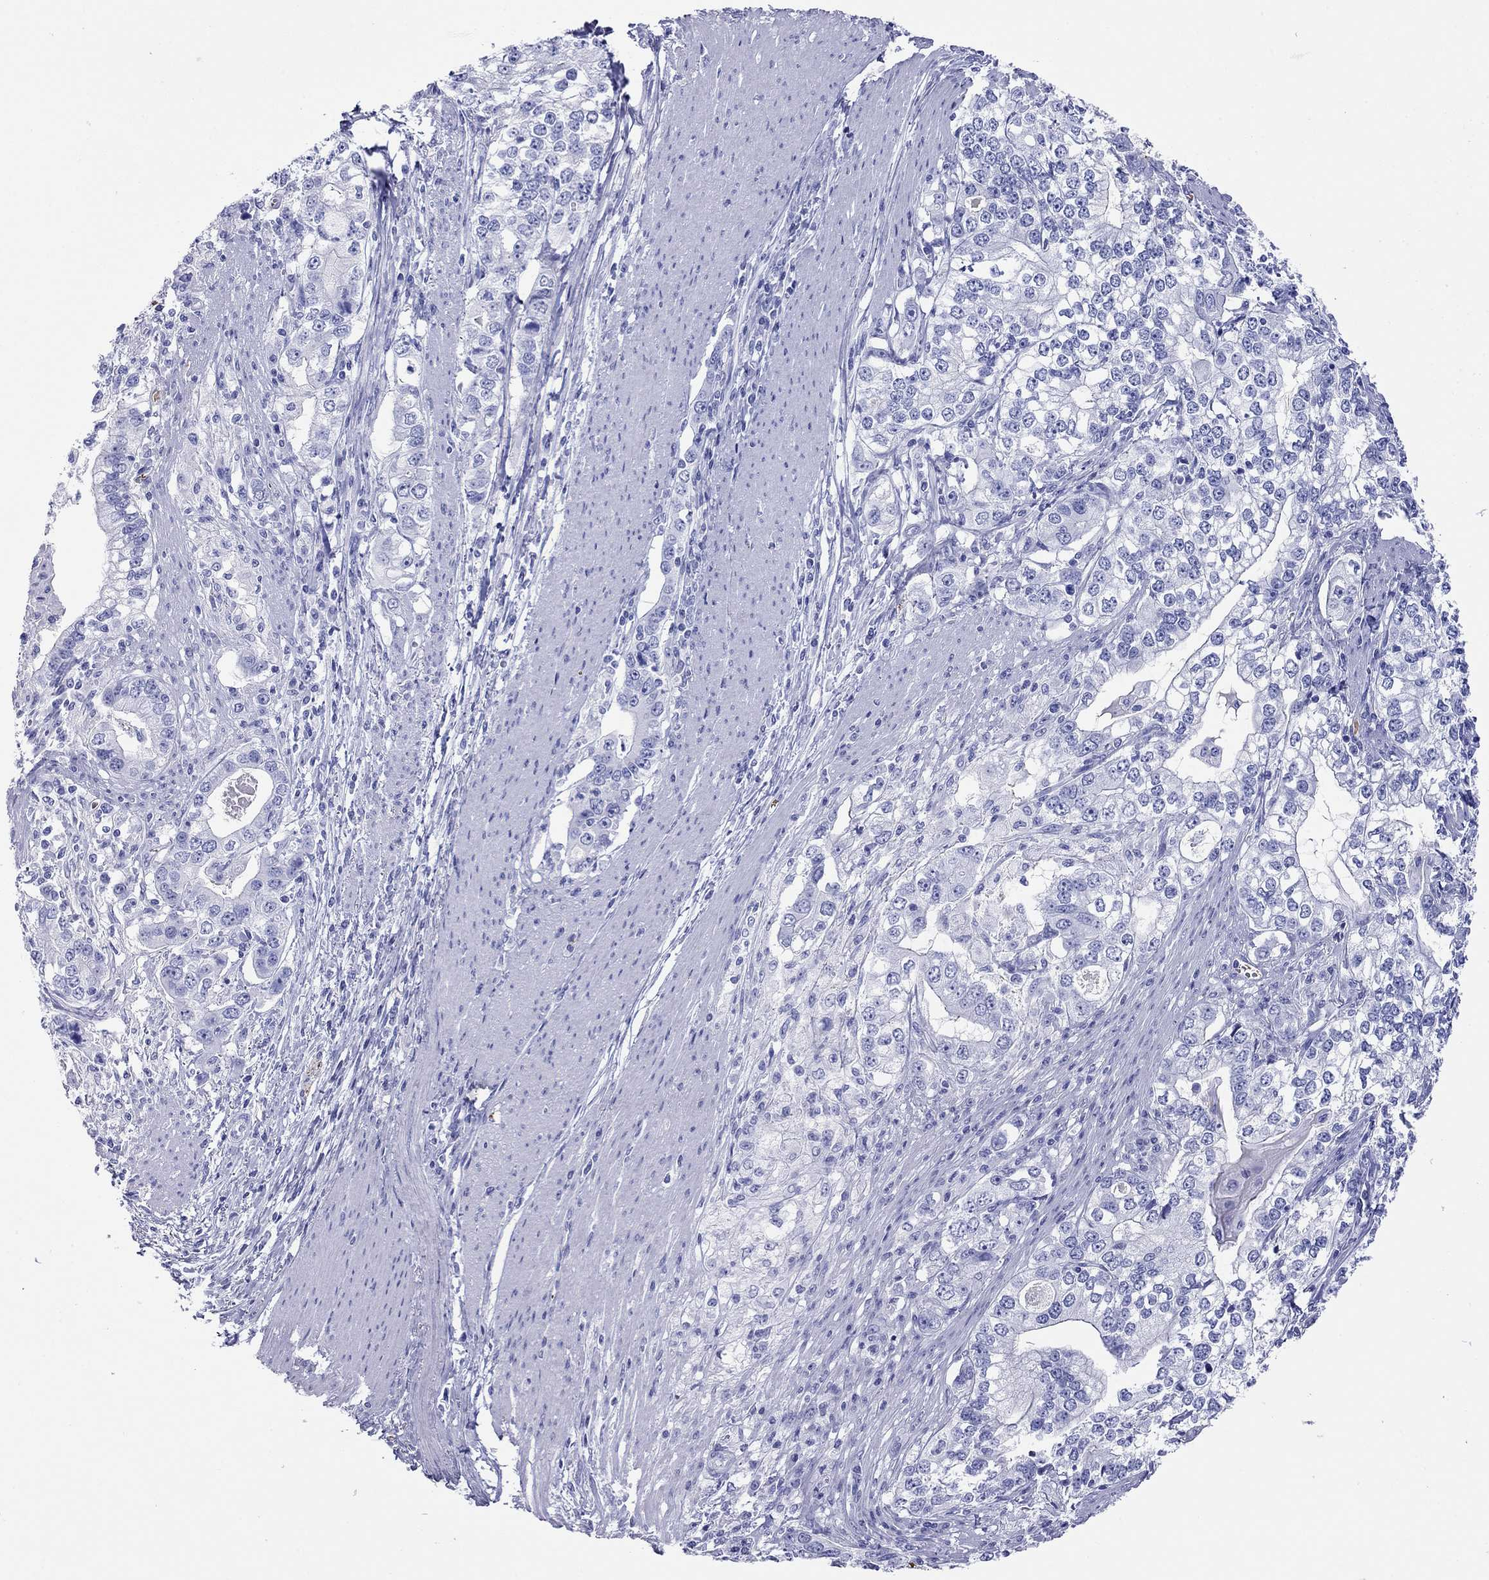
{"staining": {"intensity": "negative", "quantity": "none", "location": "none"}, "tissue": "stomach cancer", "cell_type": "Tumor cells", "image_type": "cancer", "snomed": [{"axis": "morphology", "description": "Adenocarcinoma, NOS"}, {"axis": "topography", "description": "Stomach, lower"}], "caption": "Tumor cells are negative for brown protein staining in stomach adenocarcinoma.", "gene": "PTPRN", "patient": {"sex": "female", "age": 72}}